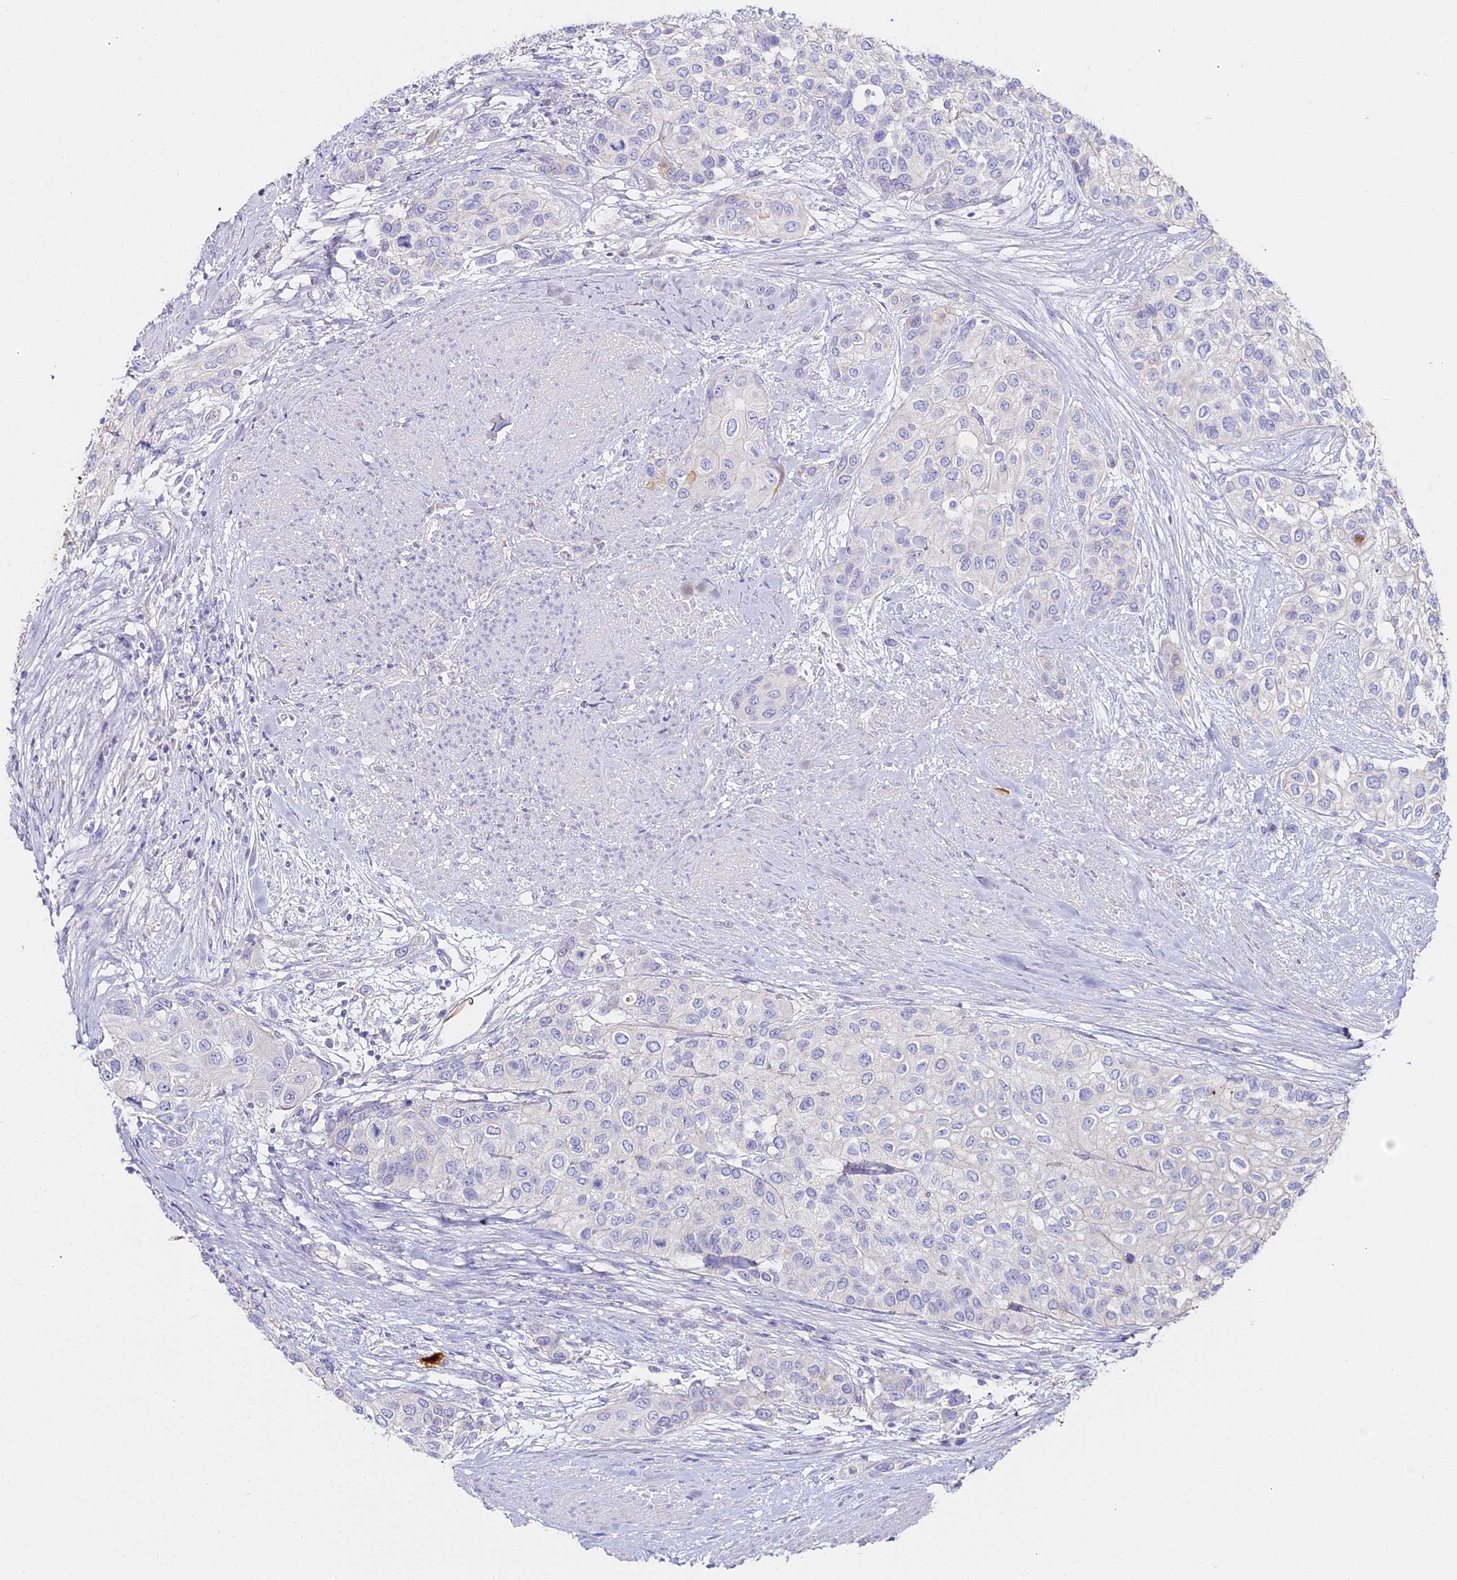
{"staining": {"intensity": "negative", "quantity": "none", "location": "none"}, "tissue": "urothelial cancer", "cell_type": "Tumor cells", "image_type": "cancer", "snomed": [{"axis": "morphology", "description": "Normal tissue, NOS"}, {"axis": "morphology", "description": "Urothelial carcinoma, High grade"}, {"axis": "topography", "description": "Vascular tissue"}, {"axis": "topography", "description": "Urinary bladder"}], "caption": "DAB (3,3'-diaminobenzidine) immunohistochemical staining of urothelial carcinoma (high-grade) exhibits no significant staining in tumor cells.", "gene": "ALPG", "patient": {"sex": "female", "age": 56}}